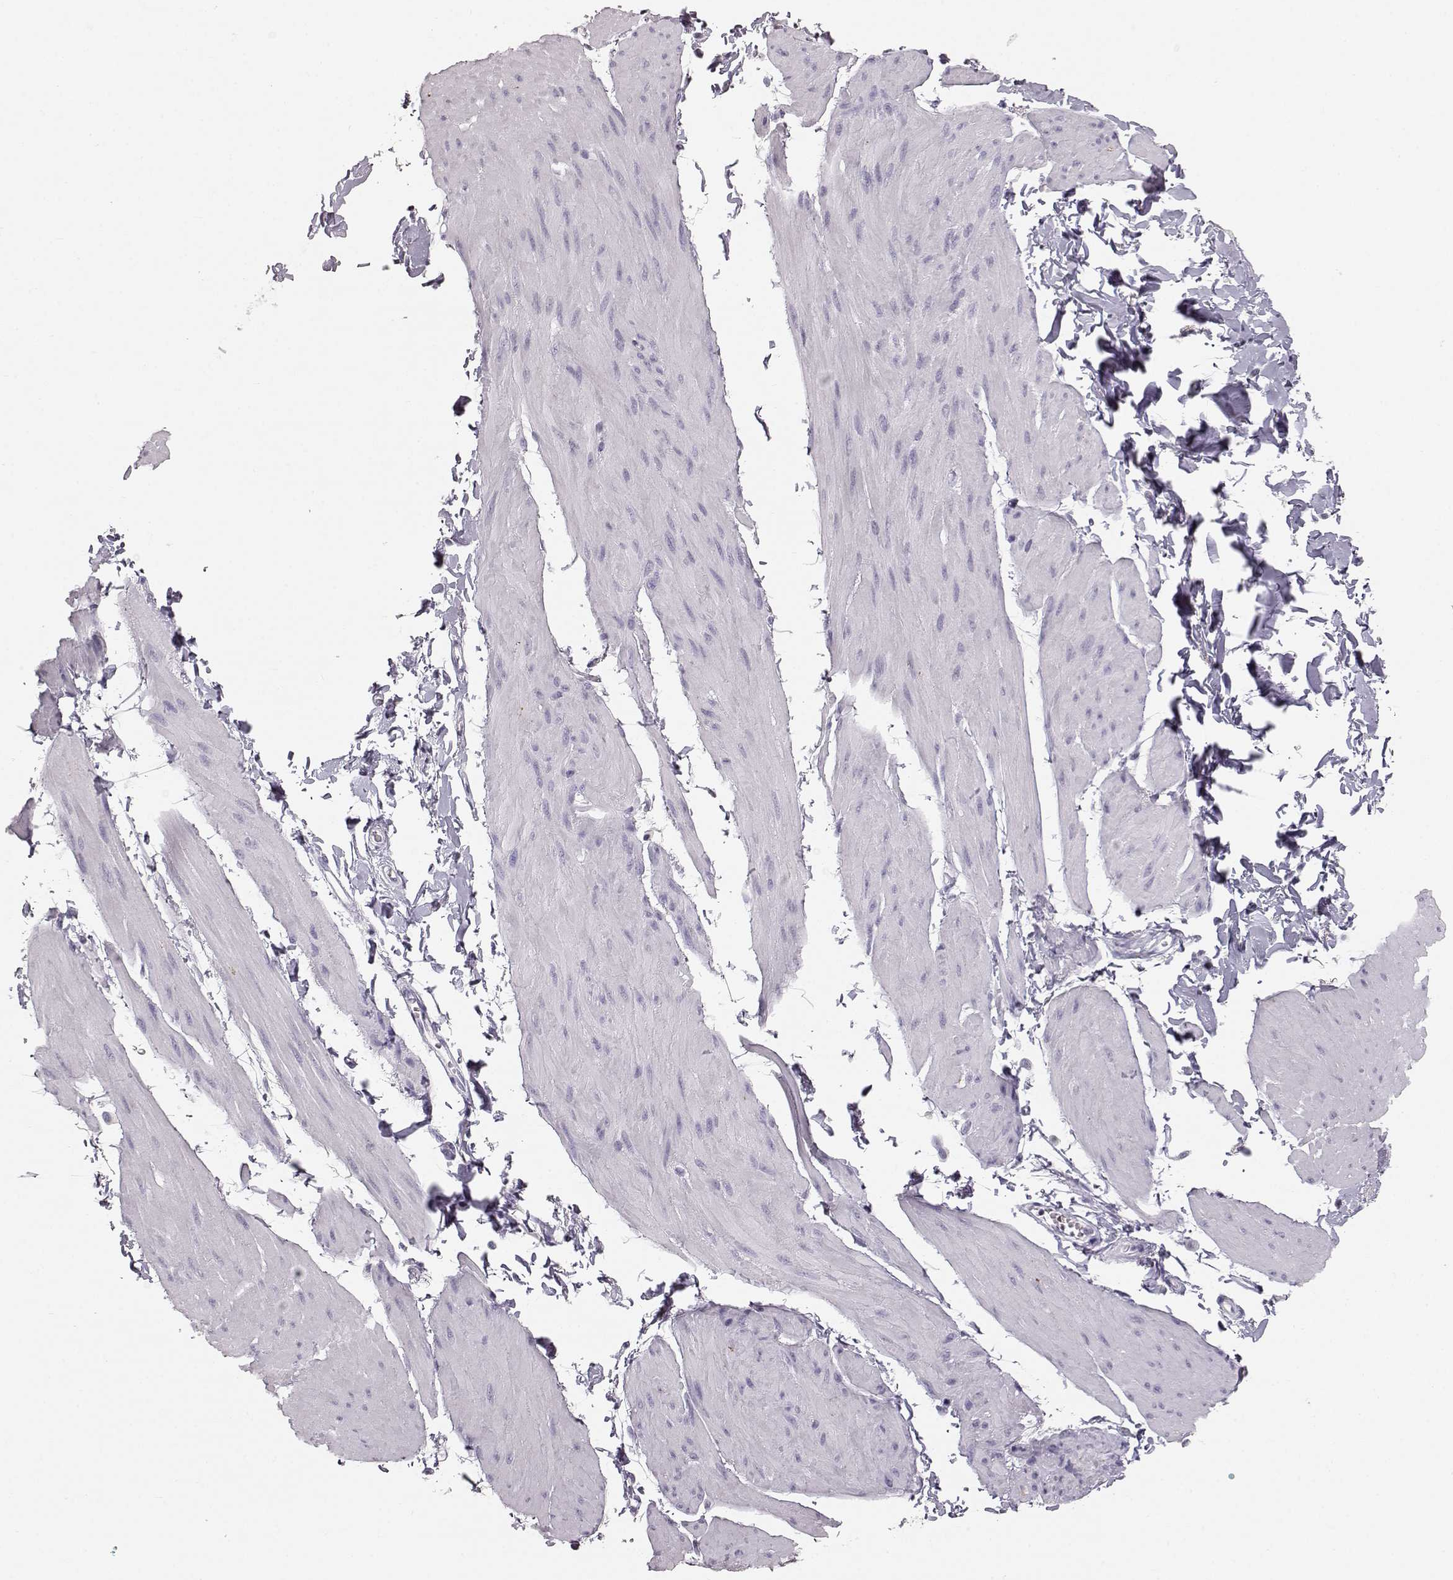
{"staining": {"intensity": "negative", "quantity": "none", "location": "none"}, "tissue": "smooth muscle", "cell_type": "Smooth muscle cells", "image_type": "normal", "snomed": [{"axis": "morphology", "description": "Normal tissue, NOS"}, {"axis": "topography", "description": "Adipose tissue"}, {"axis": "topography", "description": "Smooth muscle"}, {"axis": "topography", "description": "Peripheral nerve tissue"}], "caption": "Photomicrograph shows no significant protein positivity in smooth muscle cells of benign smooth muscle.", "gene": "KRTAP16", "patient": {"sex": "male", "age": 83}}